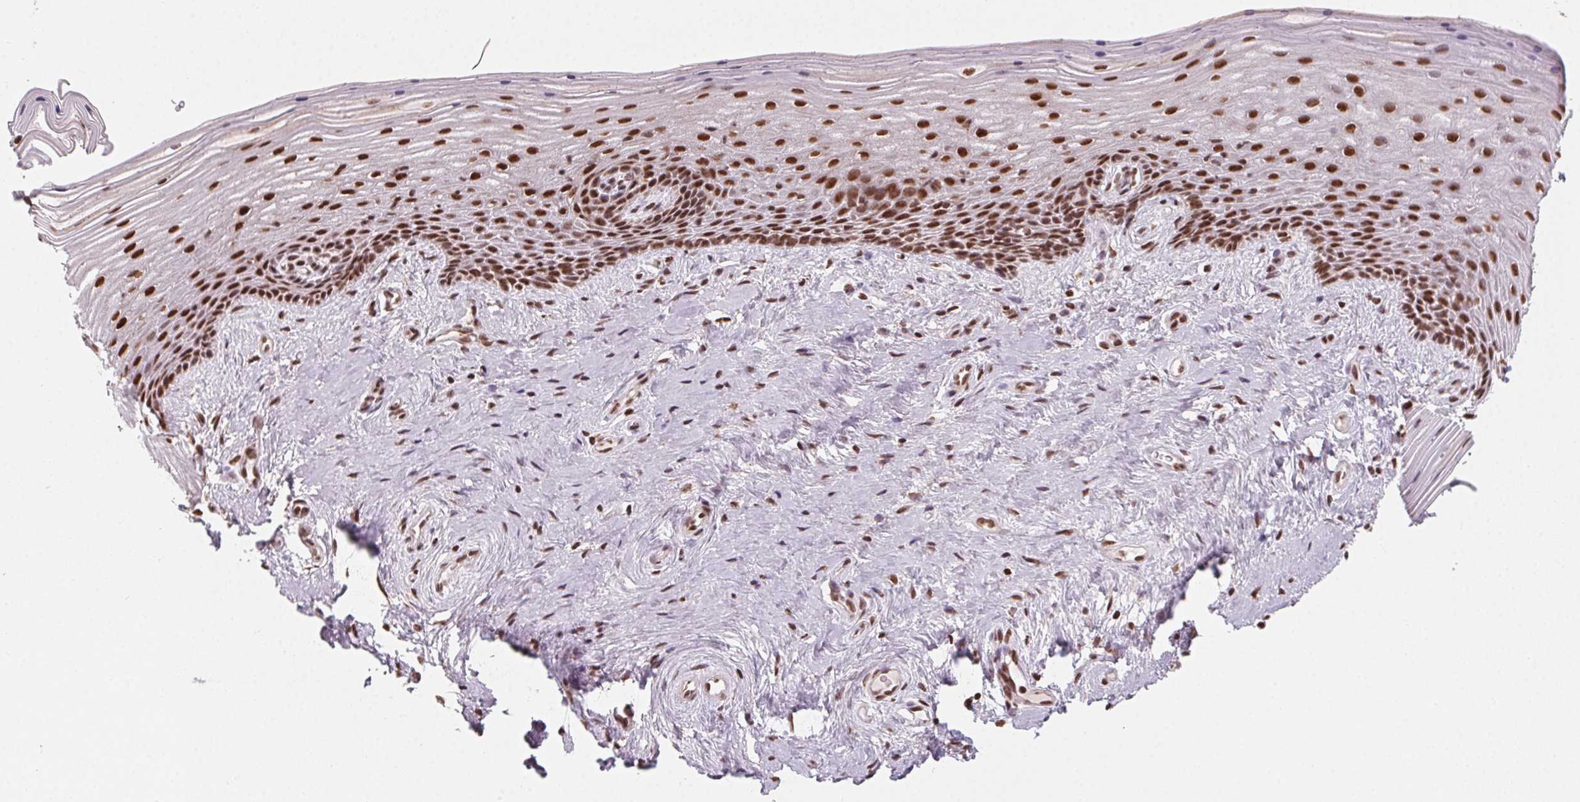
{"staining": {"intensity": "strong", "quantity": ">75%", "location": "nuclear"}, "tissue": "vagina", "cell_type": "Squamous epithelial cells", "image_type": "normal", "snomed": [{"axis": "morphology", "description": "Normal tissue, NOS"}, {"axis": "topography", "description": "Vagina"}], "caption": "Strong nuclear protein staining is identified in about >75% of squamous epithelial cells in vagina.", "gene": "TOPORS", "patient": {"sex": "female", "age": 45}}